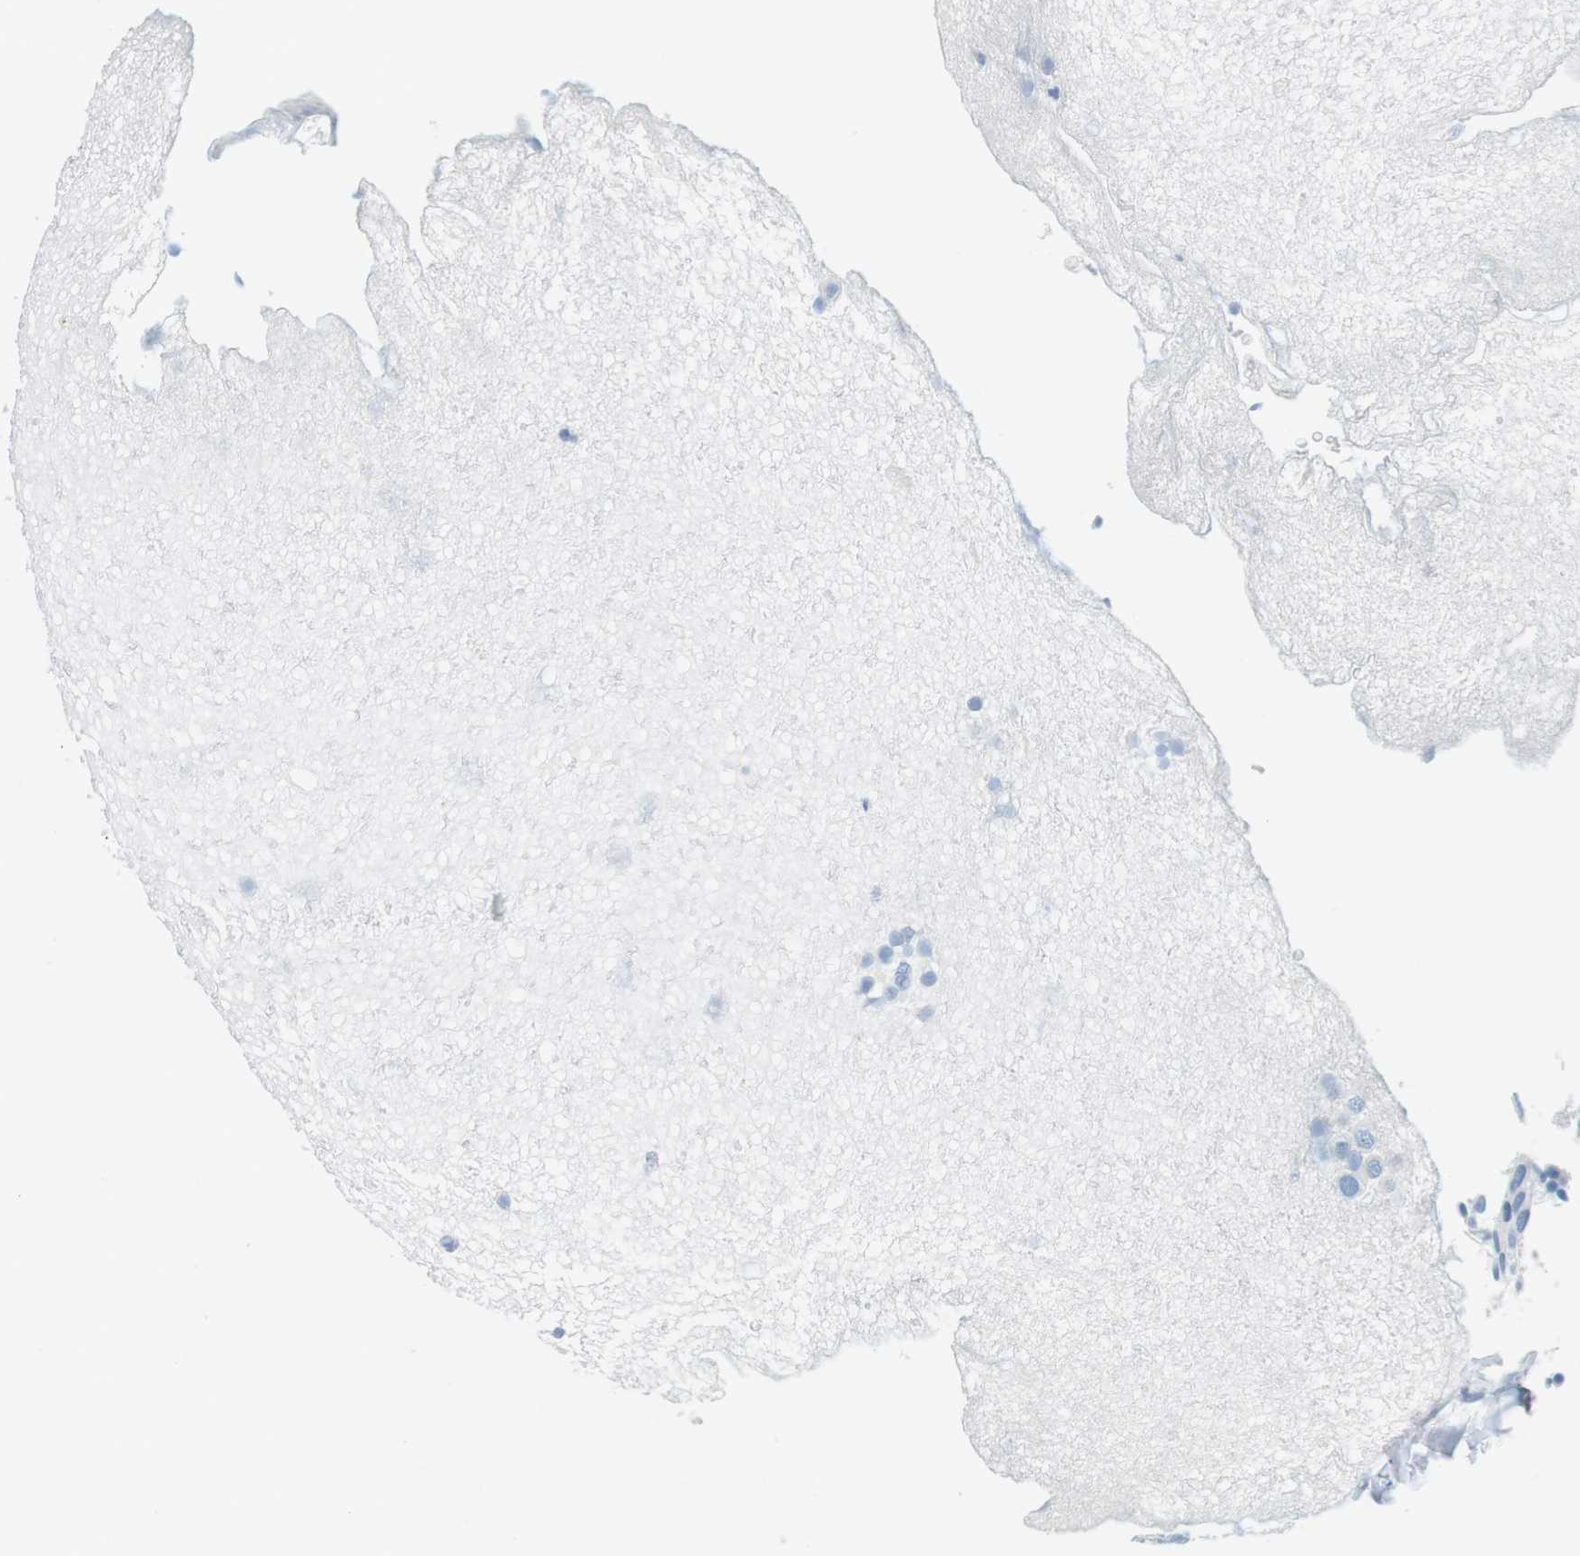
{"staining": {"intensity": "negative", "quantity": "none", "location": "none"}, "tissue": "urothelial cancer", "cell_type": "Tumor cells", "image_type": "cancer", "snomed": [{"axis": "morphology", "description": "Urothelial carcinoma, Low grade"}, {"axis": "topography", "description": "Urinary bladder"}], "caption": "This is an IHC image of human urothelial carcinoma (low-grade). There is no staining in tumor cells.", "gene": "CYP2C9", "patient": {"sex": "male", "age": 78}}